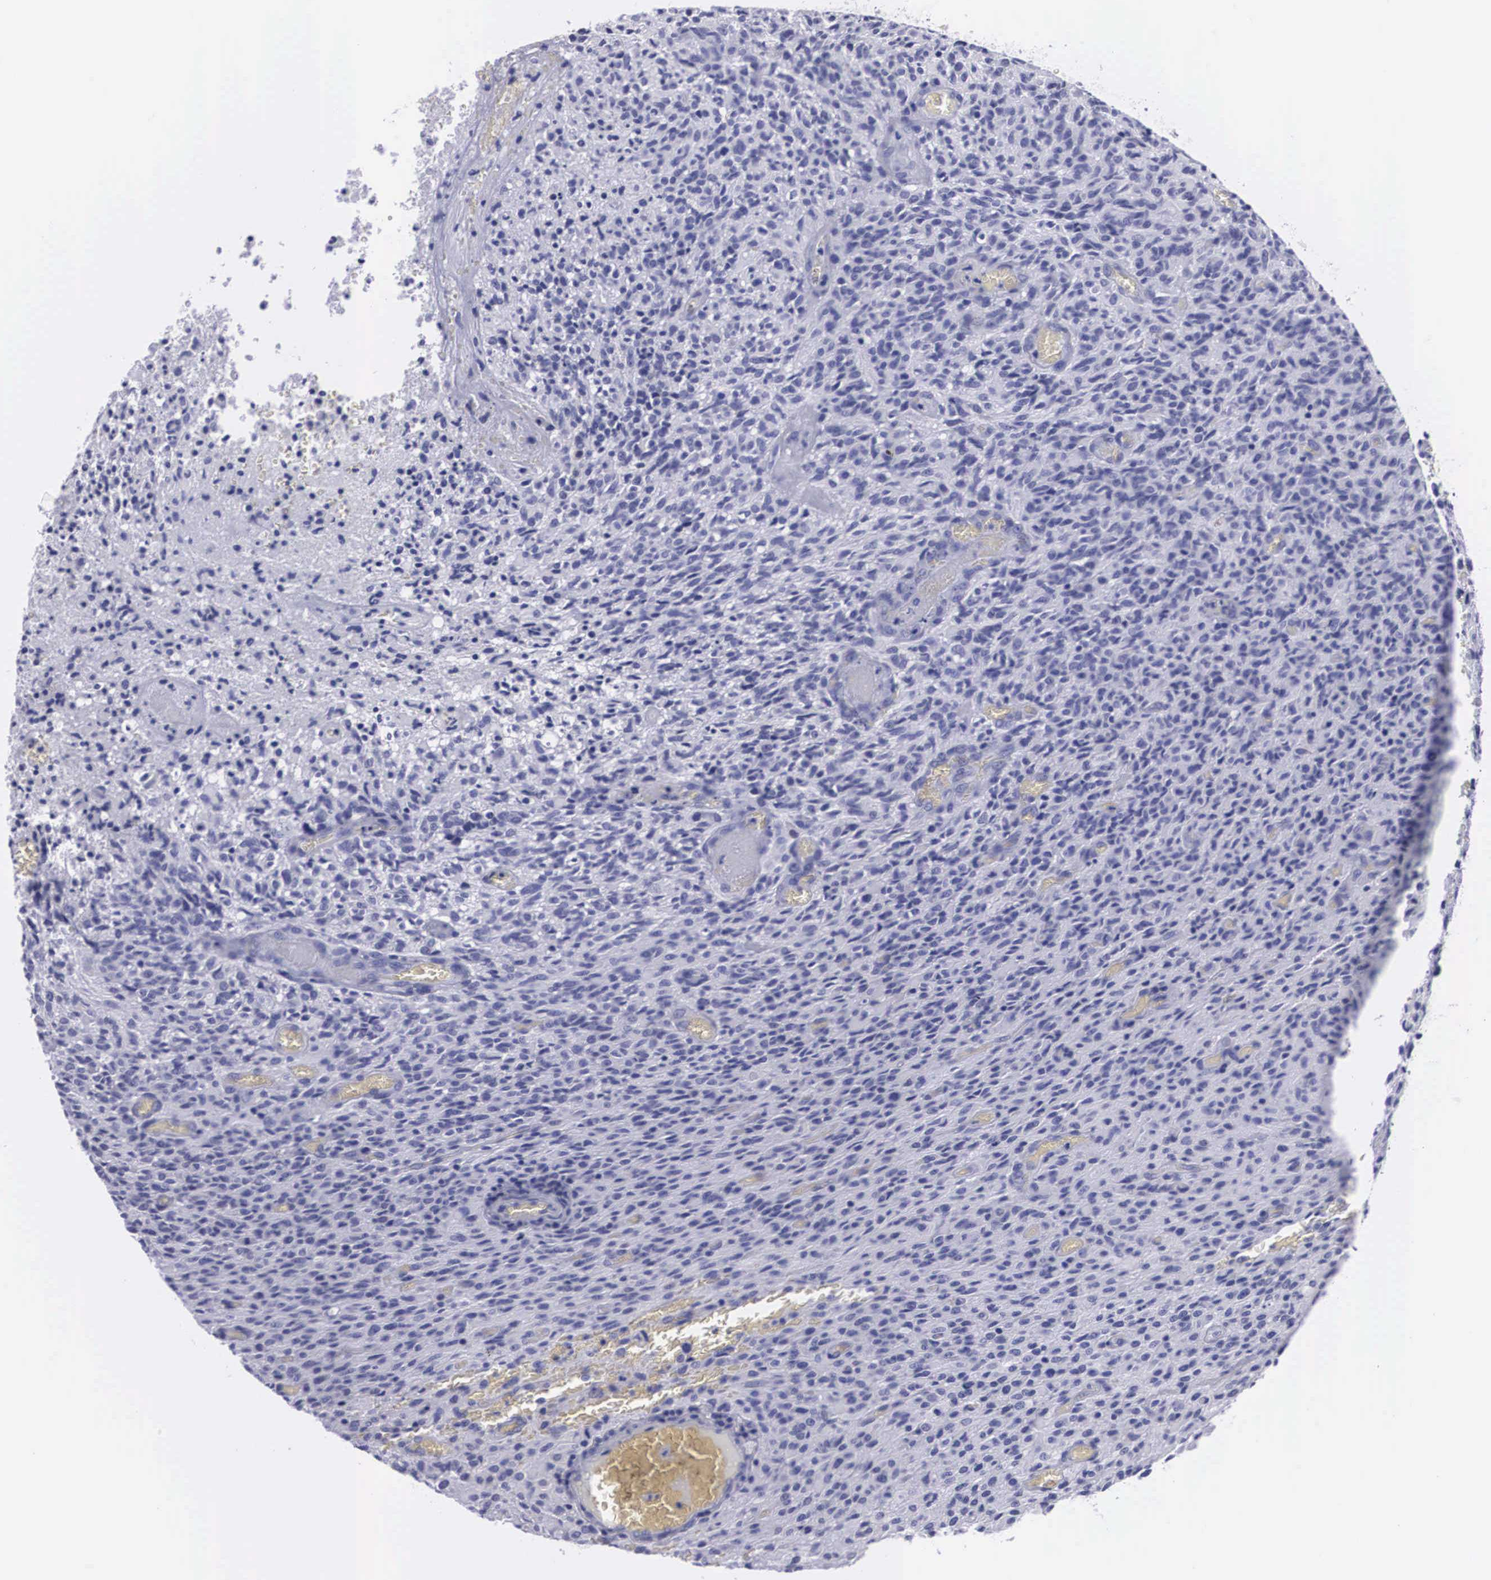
{"staining": {"intensity": "negative", "quantity": "none", "location": "none"}, "tissue": "glioma", "cell_type": "Tumor cells", "image_type": "cancer", "snomed": [{"axis": "morphology", "description": "Glioma, malignant, High grade"}, {"axis": "topography", "description": "Brain"}], "caption": "A histopathology image of glioma stained for a protein shows no brown staining in tumor cells.", "gene": "C22orf31", "patient": {"sex": "male", "age": 56}}